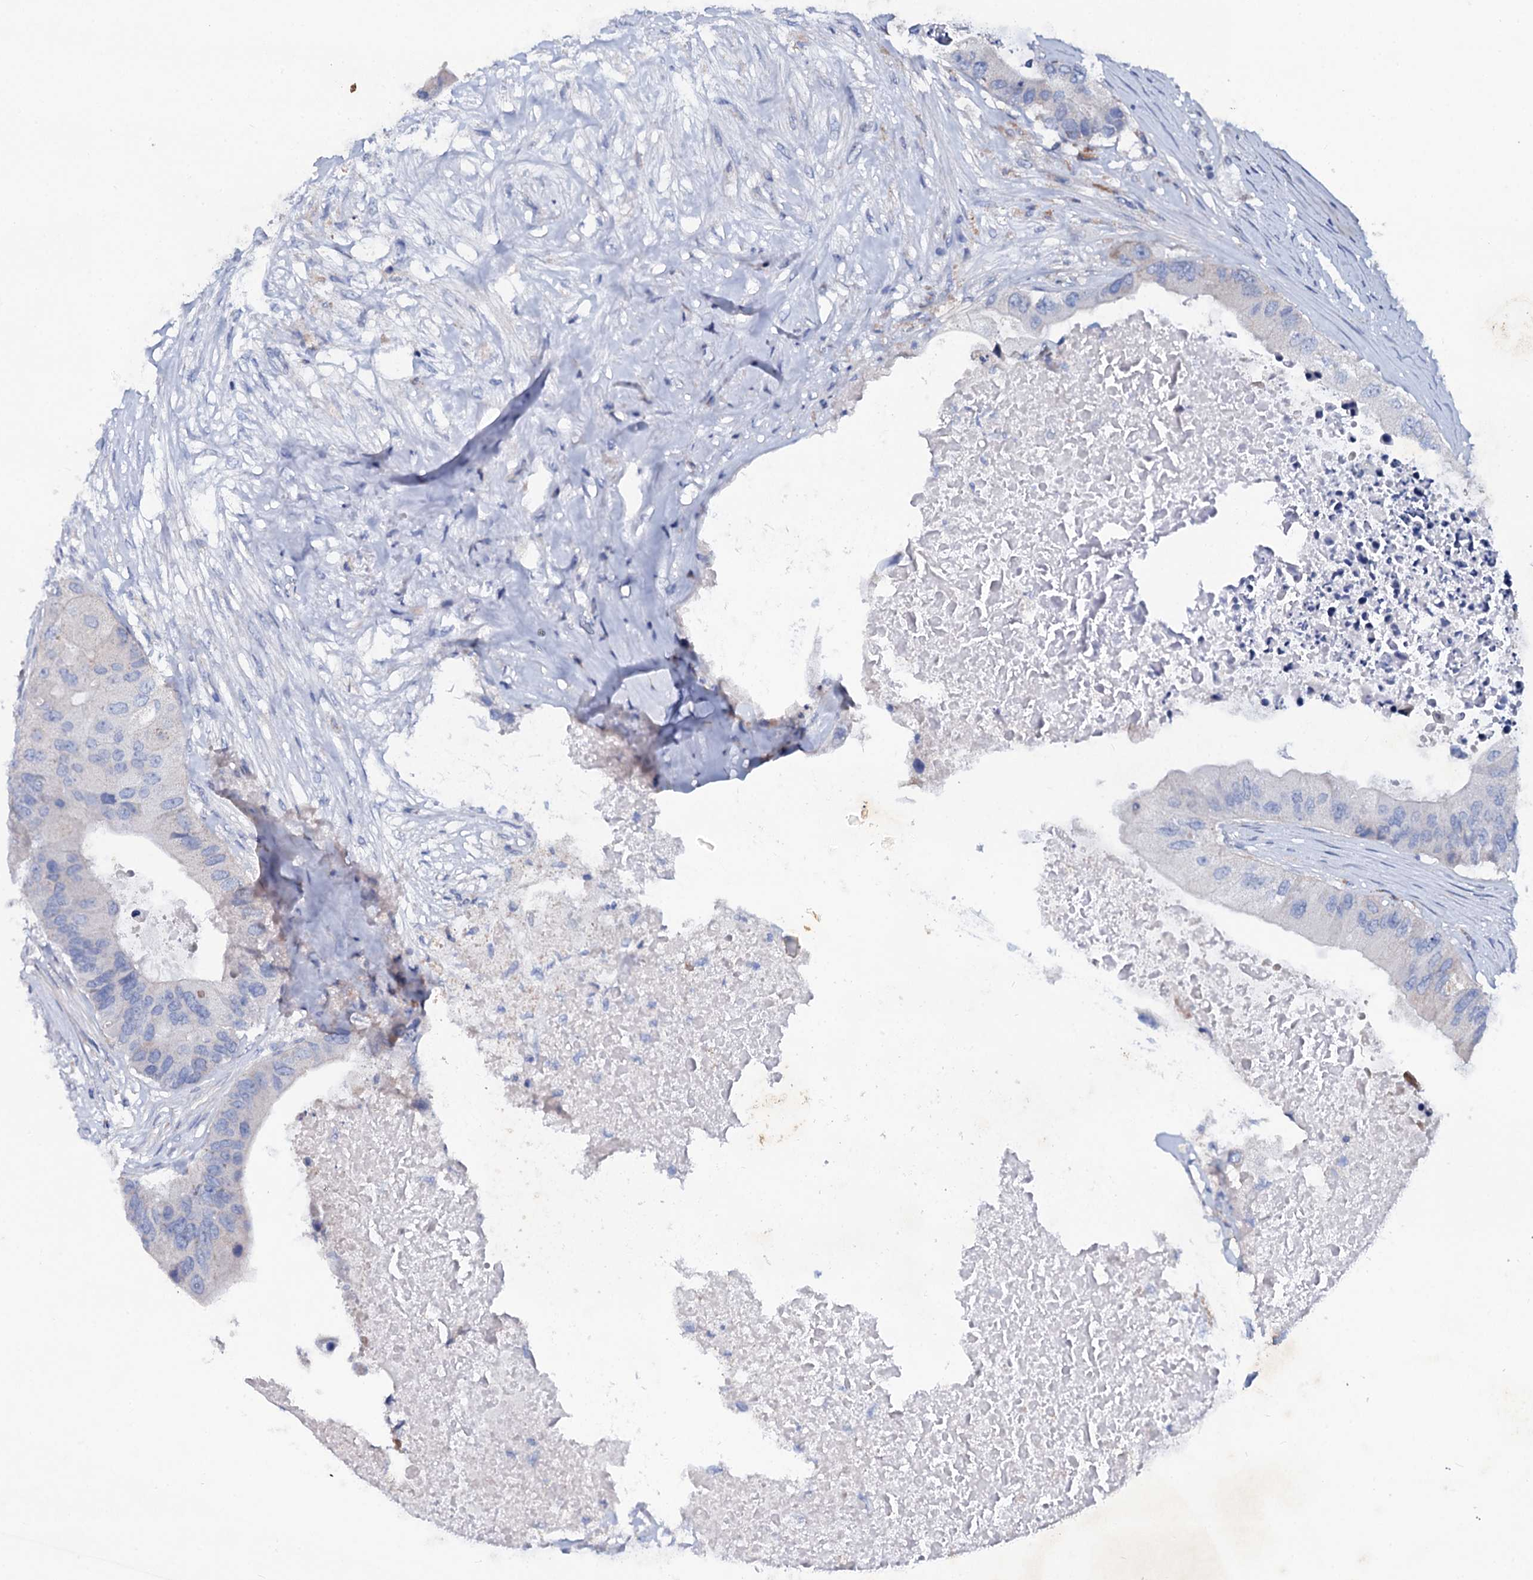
{"staining": {"intensity": "negative", "quantity": "none", "location": "none"}, "tissue": "colorectal cancer", "cell_type": "Tumor cells", "image_type": "cancer", "snomed": [{"axis": "morphology", "description": "Adenocarcinoma, NOS"}, {"axis": "topography", "description": "Colon"}], "caption": "The immunohistochemistry (IHC) micrograph has no significant expression in tumor cells of adenocarcinoma (colorectal) tissue. (Brightfield microscopy of DAB (3,3'-diaminobenzidine) immunohistochemistry at high magnification).", "gene": "SLC37A4", "patient": {"sex": "male", "age": 71}}